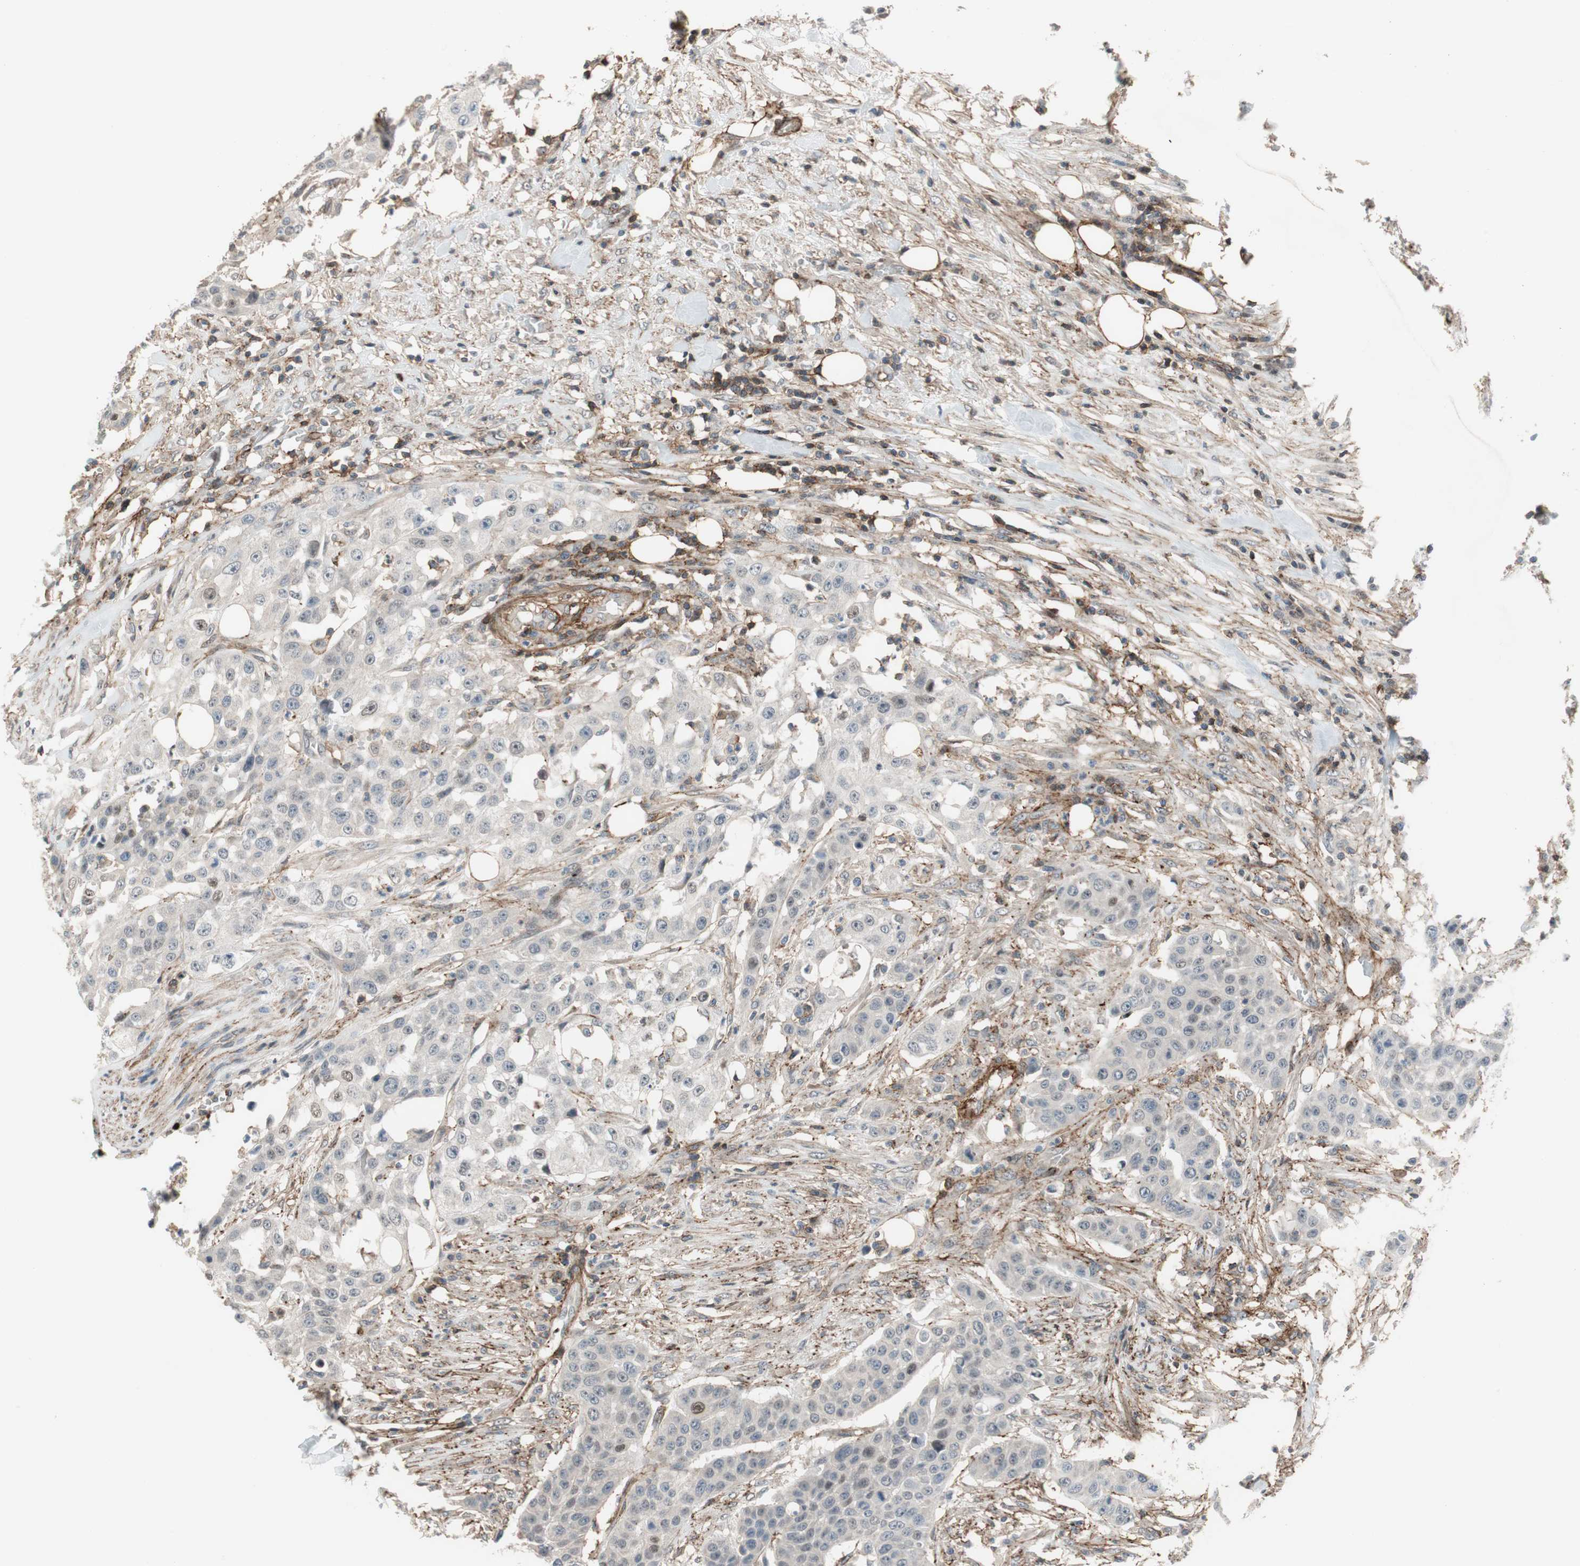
{"staining": {"intensity": "moderate", "quantity": "<25%", "location": "nuclear"}, "tissue": "urothelial cancer", "cell_type": "Tumor cells", "image_type": "cancer", "snomed": [{"axis": "morphology", "description": "Urothelial carcinoma, High grade"}, {"axis": "topography", "description": "Urinary bladder"}], "caption": "The immunohistochemical stain labels moderate nuclear staining in tumor cells of high-grade urothelial carcinoma tissue. The staining was performed using DAB (3,3'-diaminobenzidine) to visualize the protein expression in brown, while the nuclei were stained in blue with hematoxylin (Magnification: 20x).", "gene": "GRHL1", "patient": {"sex": "male", "age": 74}}